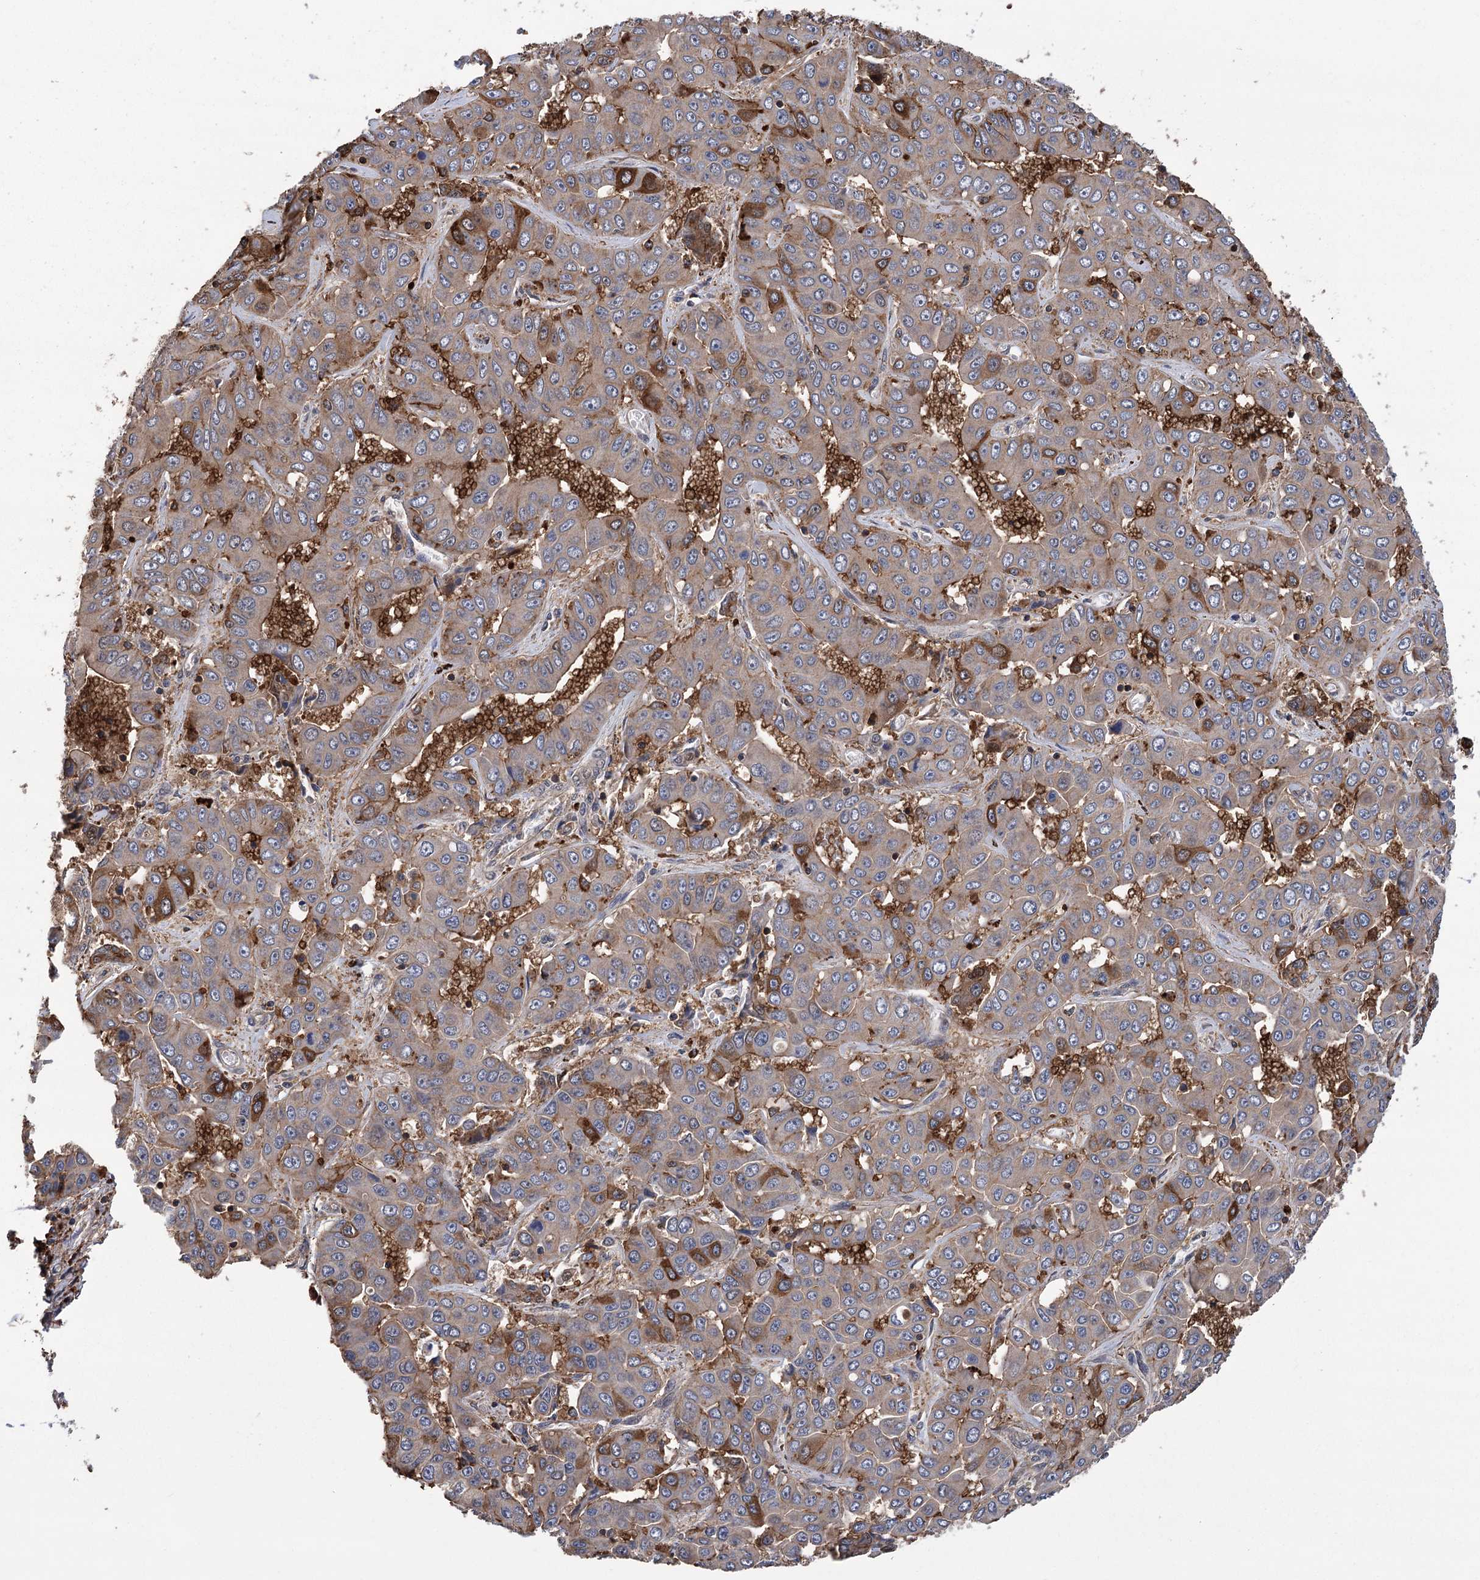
{"staining": {"intensity": "moderate", "quantity": ">75%", "location": "cytoplasmic/membranous"}, "tissue": "liver cancer", "cell_type": "Tumor cells", "image_type": "cancer", "snomed": [{"axis": "morphology", "description": "Cholangiocarcinoma"}, {"axis": "topography", "description": "Liver"}], "caption": "This is an image of immunohistochemistry staining of liver cholangiocarcinoma, which shows moderate expression in the cytoplasmic/membranous of tumor cells.", "gene": "DPP3", "patient": {"sex": "female", "age": 52}}